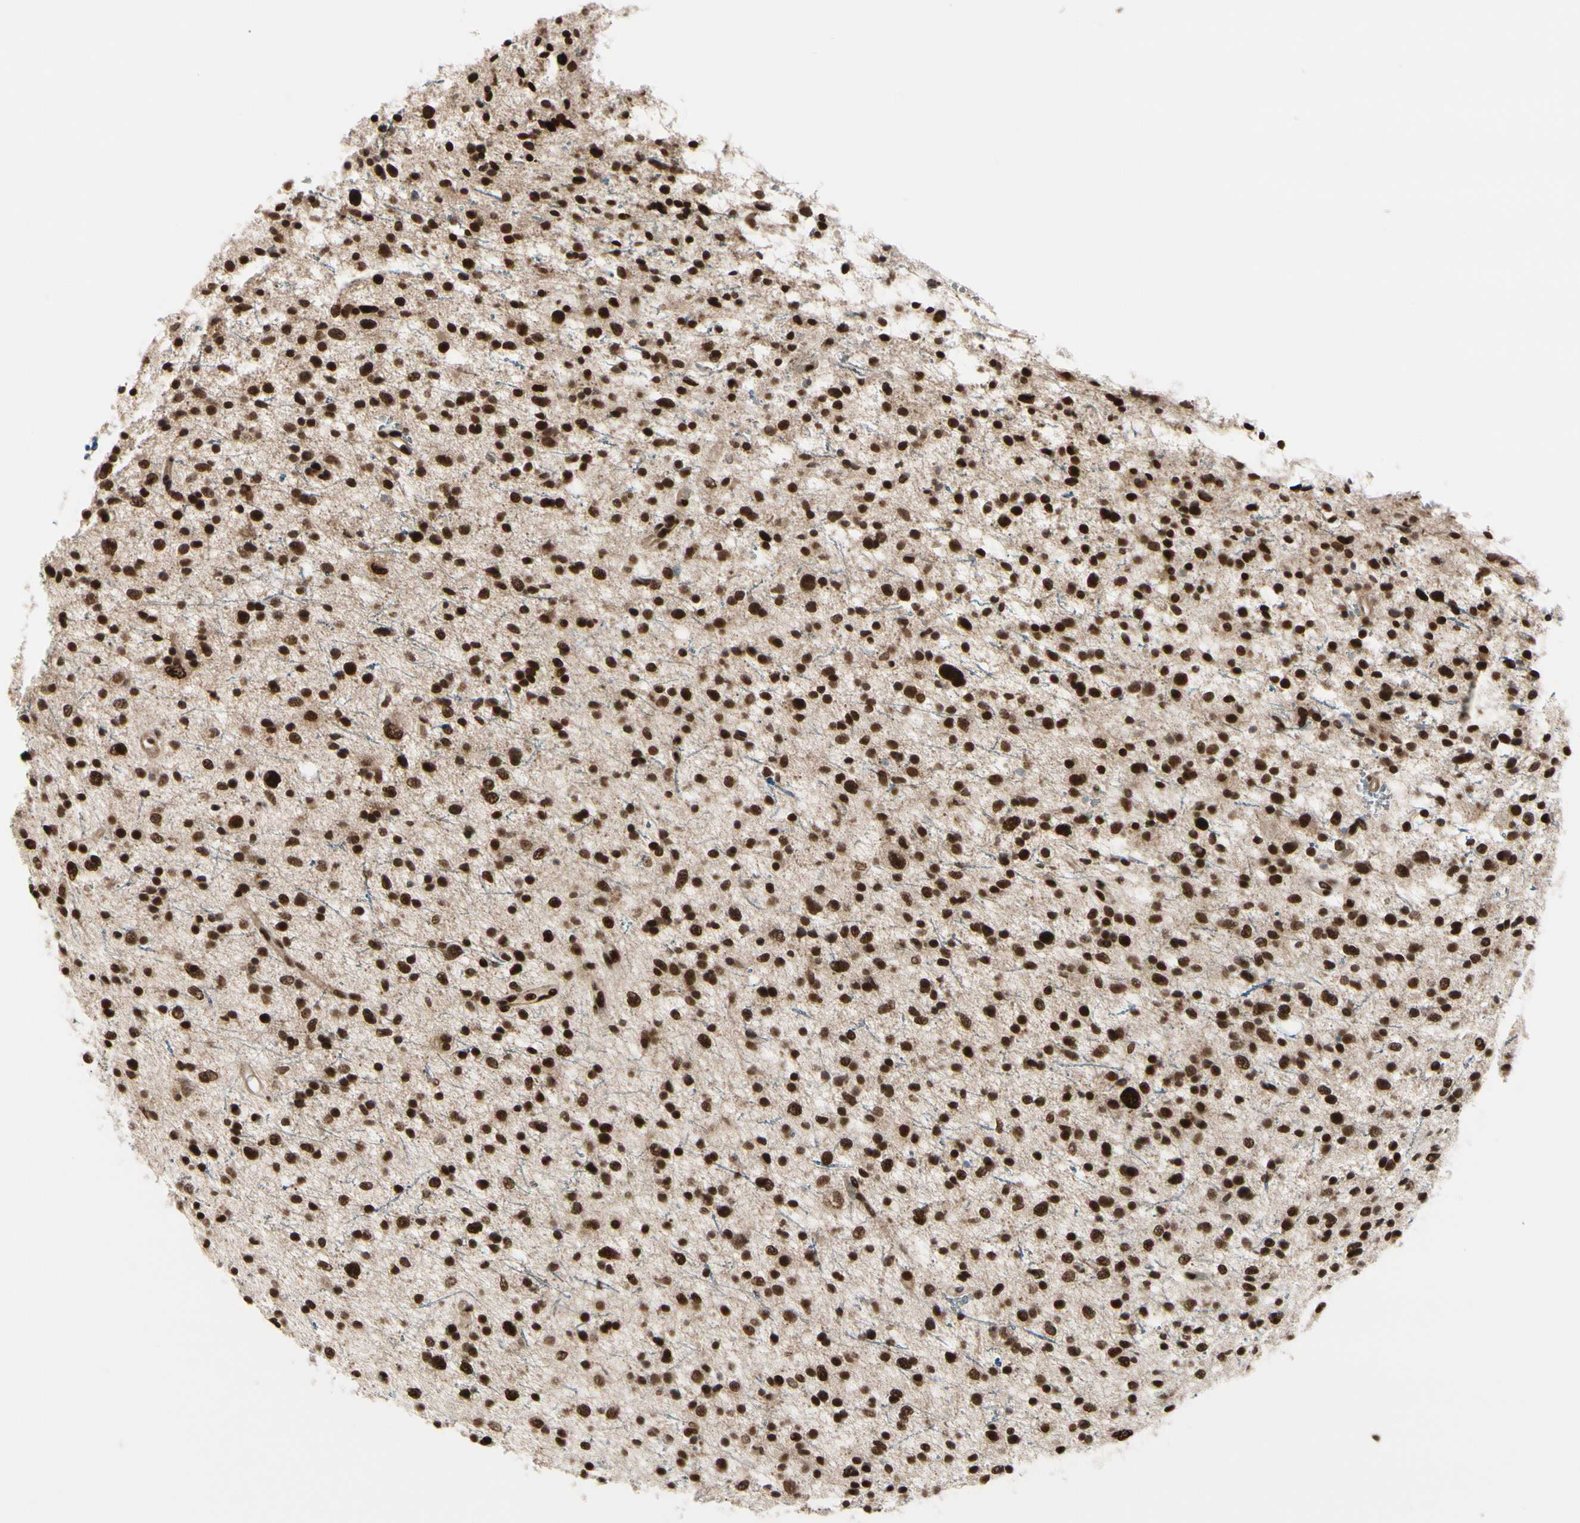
{"staining": {"intensity": "strong", "quantity": ">75%", "location": "nuclear"}, "tissue": "glioma", "cell_type": "Tumor cells", "image_type": "cancer", "snomed": [{"axis": "morphology", "description": "Glioma, malignant, Low grade"}, {"axis": "topography", "description": "Brain"}], "caption": "Immunohistochemical staining of human glioma shows high levels of strong nuclear positivity in approximately >75% of tumor cells. Using DAB (brown) and hematoxylin (blue) stains, captured at high magnification using brightfield microscopy.", "gene": "CHAMP1", "patient": {"sex": "female", "age": 37}}